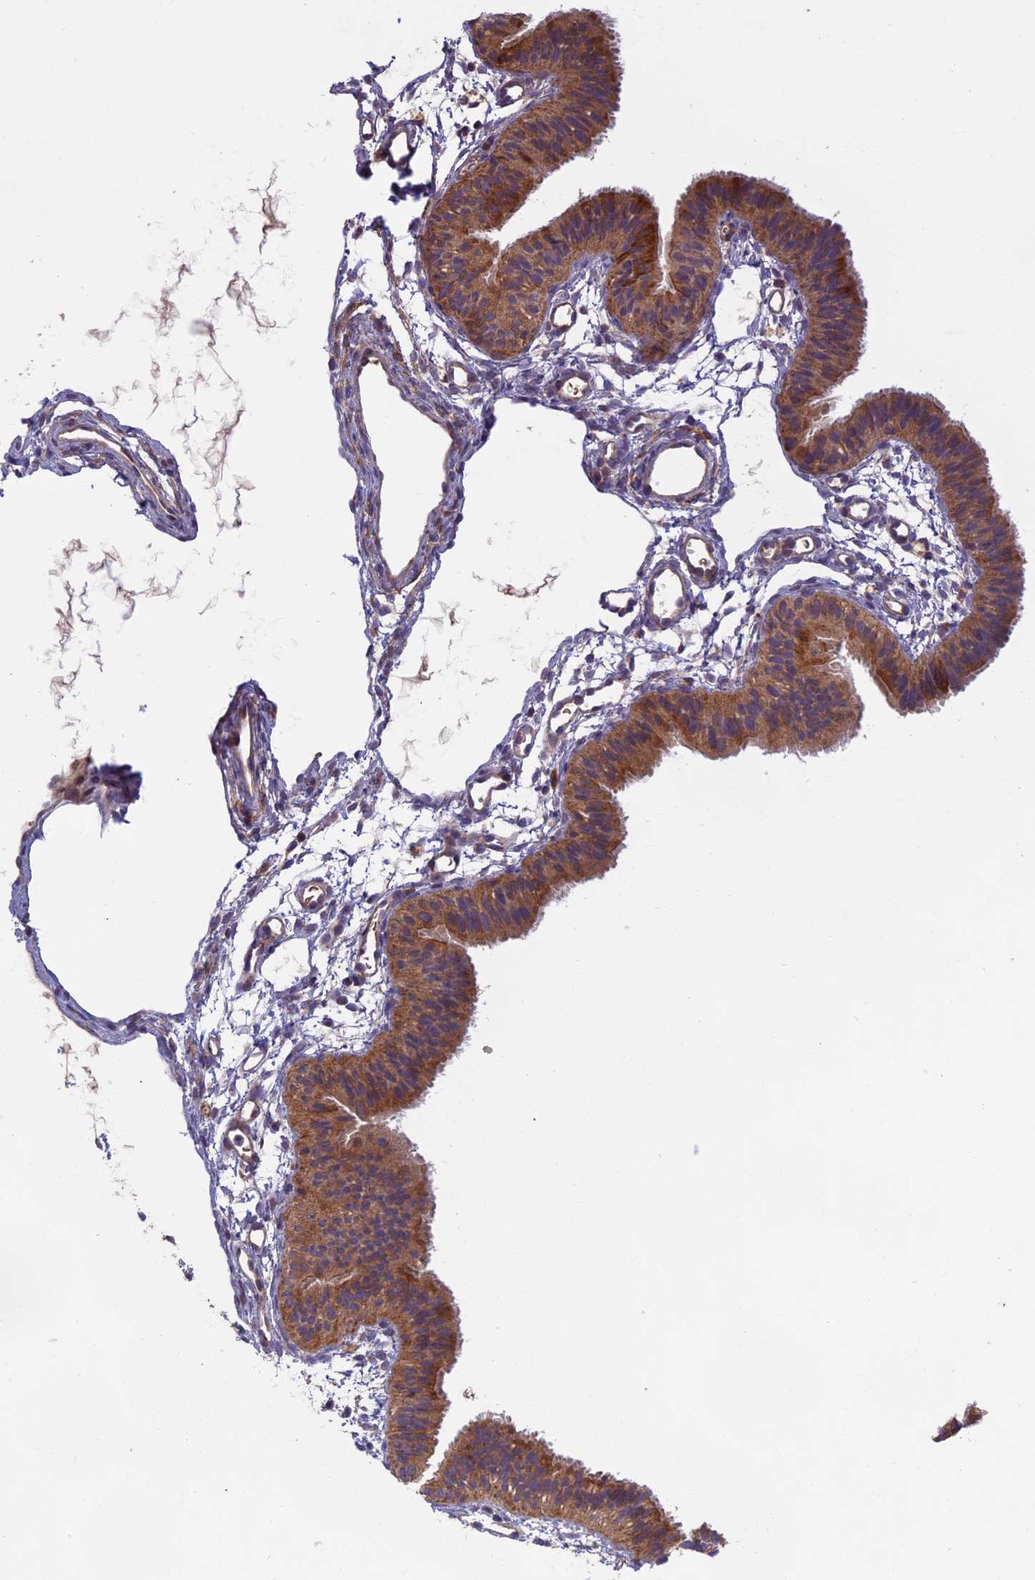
{"staining": {"intensity": "moderate", "quantity": ">75%", "location": "cytoplasmic/membranous"}, "tissue": "fallopian tube", "cell_type": "Glandular cells", "image_type": "normal", "snomed": [{"axis": "morphology", "description": "Normal tissue, NOS"}, {"axis": "topography", "description": "Fallopian tube"}], "caption": "Glandular cells exhibit medium levels of moderate cytoplasmic/membranous expression in about >75% of cells in unremarkable human fallopian tube.", "gene": "EDAR", "patient": {"sex": "female", "age": 35}}